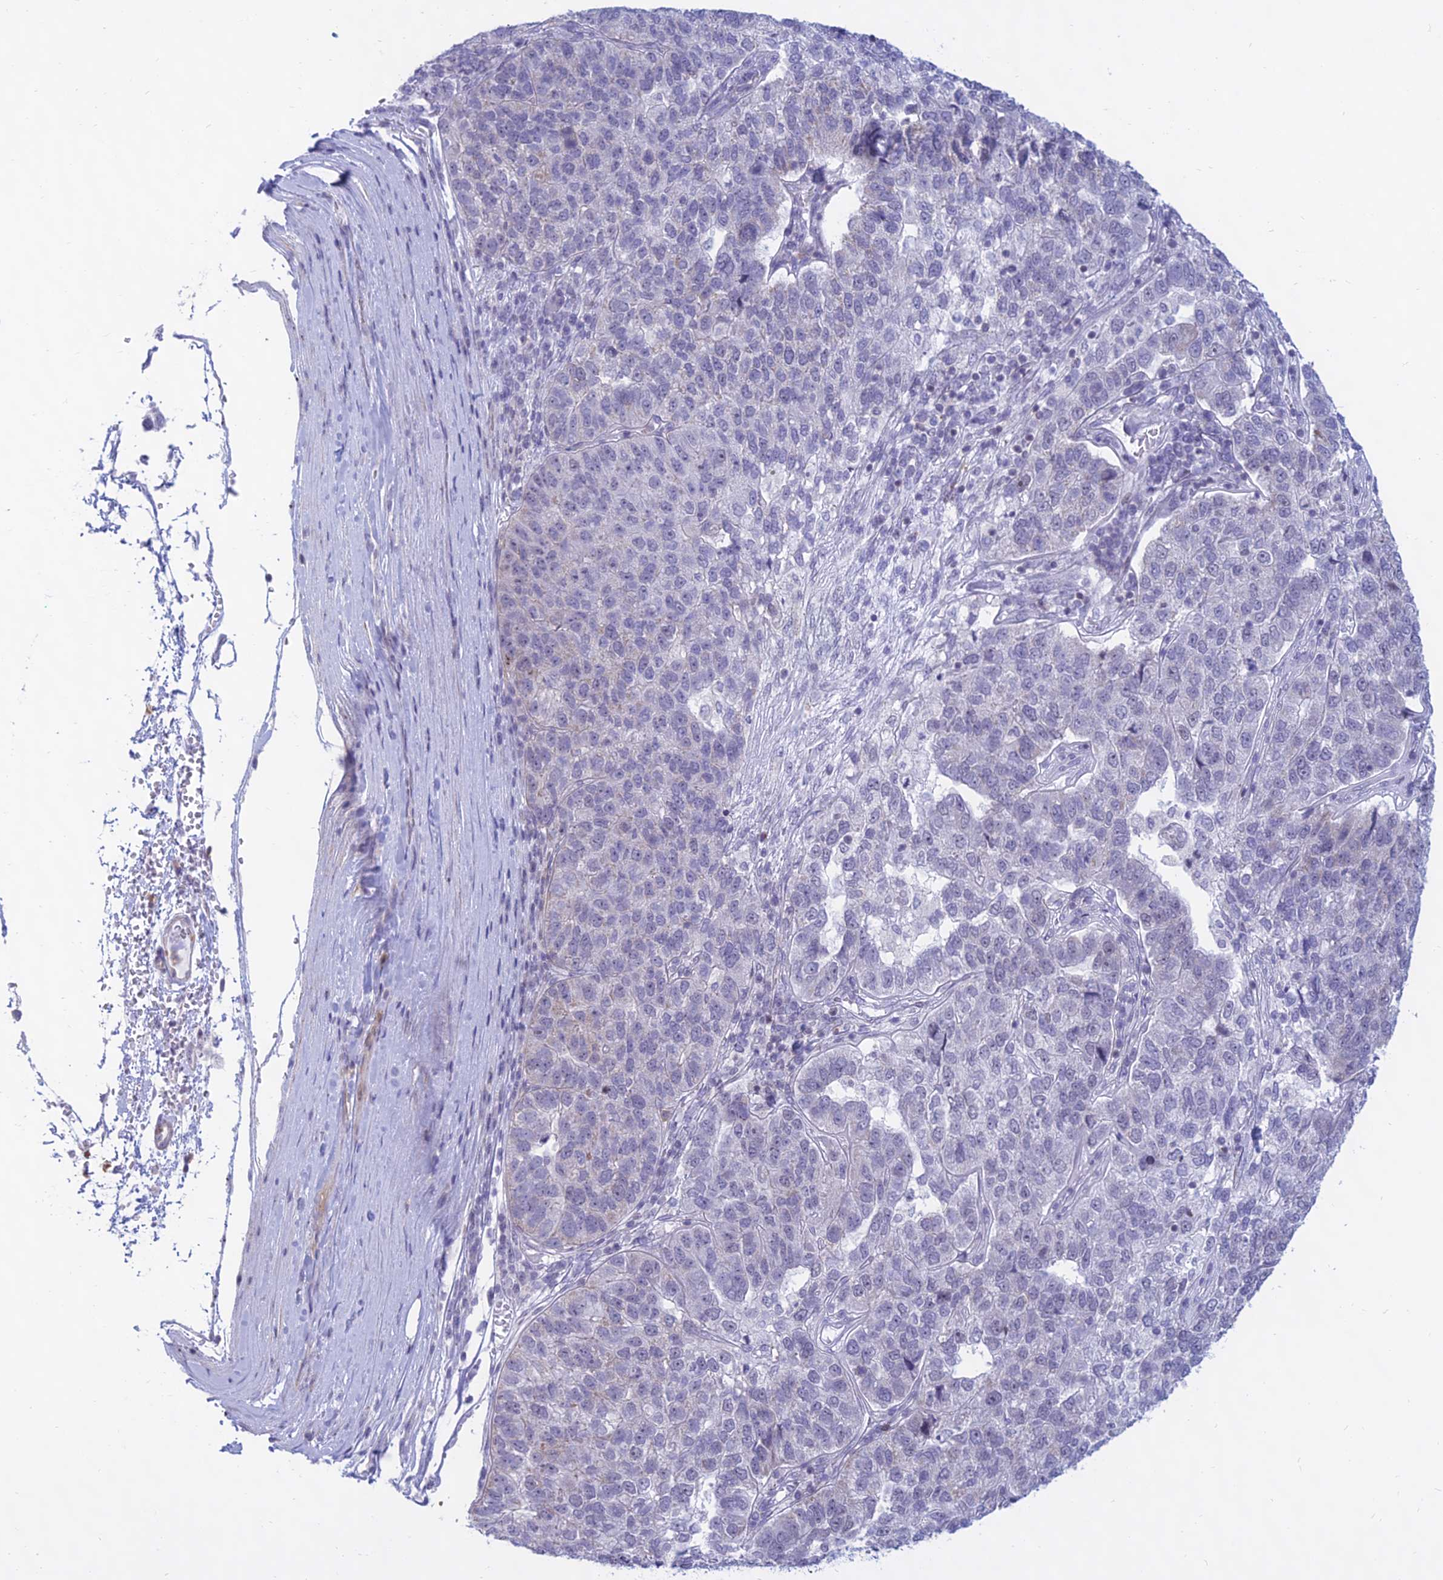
{"staining": {"intensity": "negative", "quantity": "none", "location": "none"}, "tissue": "pancreatic cancer", "cell_type": "Tumor cells", "image_type": "cancer", "snomed": [{"axis": "morphology", "description": "Adenocarcinoma, NOS"}, {"axis": "topography", "description": "Pancreas"}], "caption": "A micrograph of human pancreatic adenocarcinoma is negative for staining in tumor cells.", "gene": "KRR1", "patient": {"sex": "female", "age": 61}}